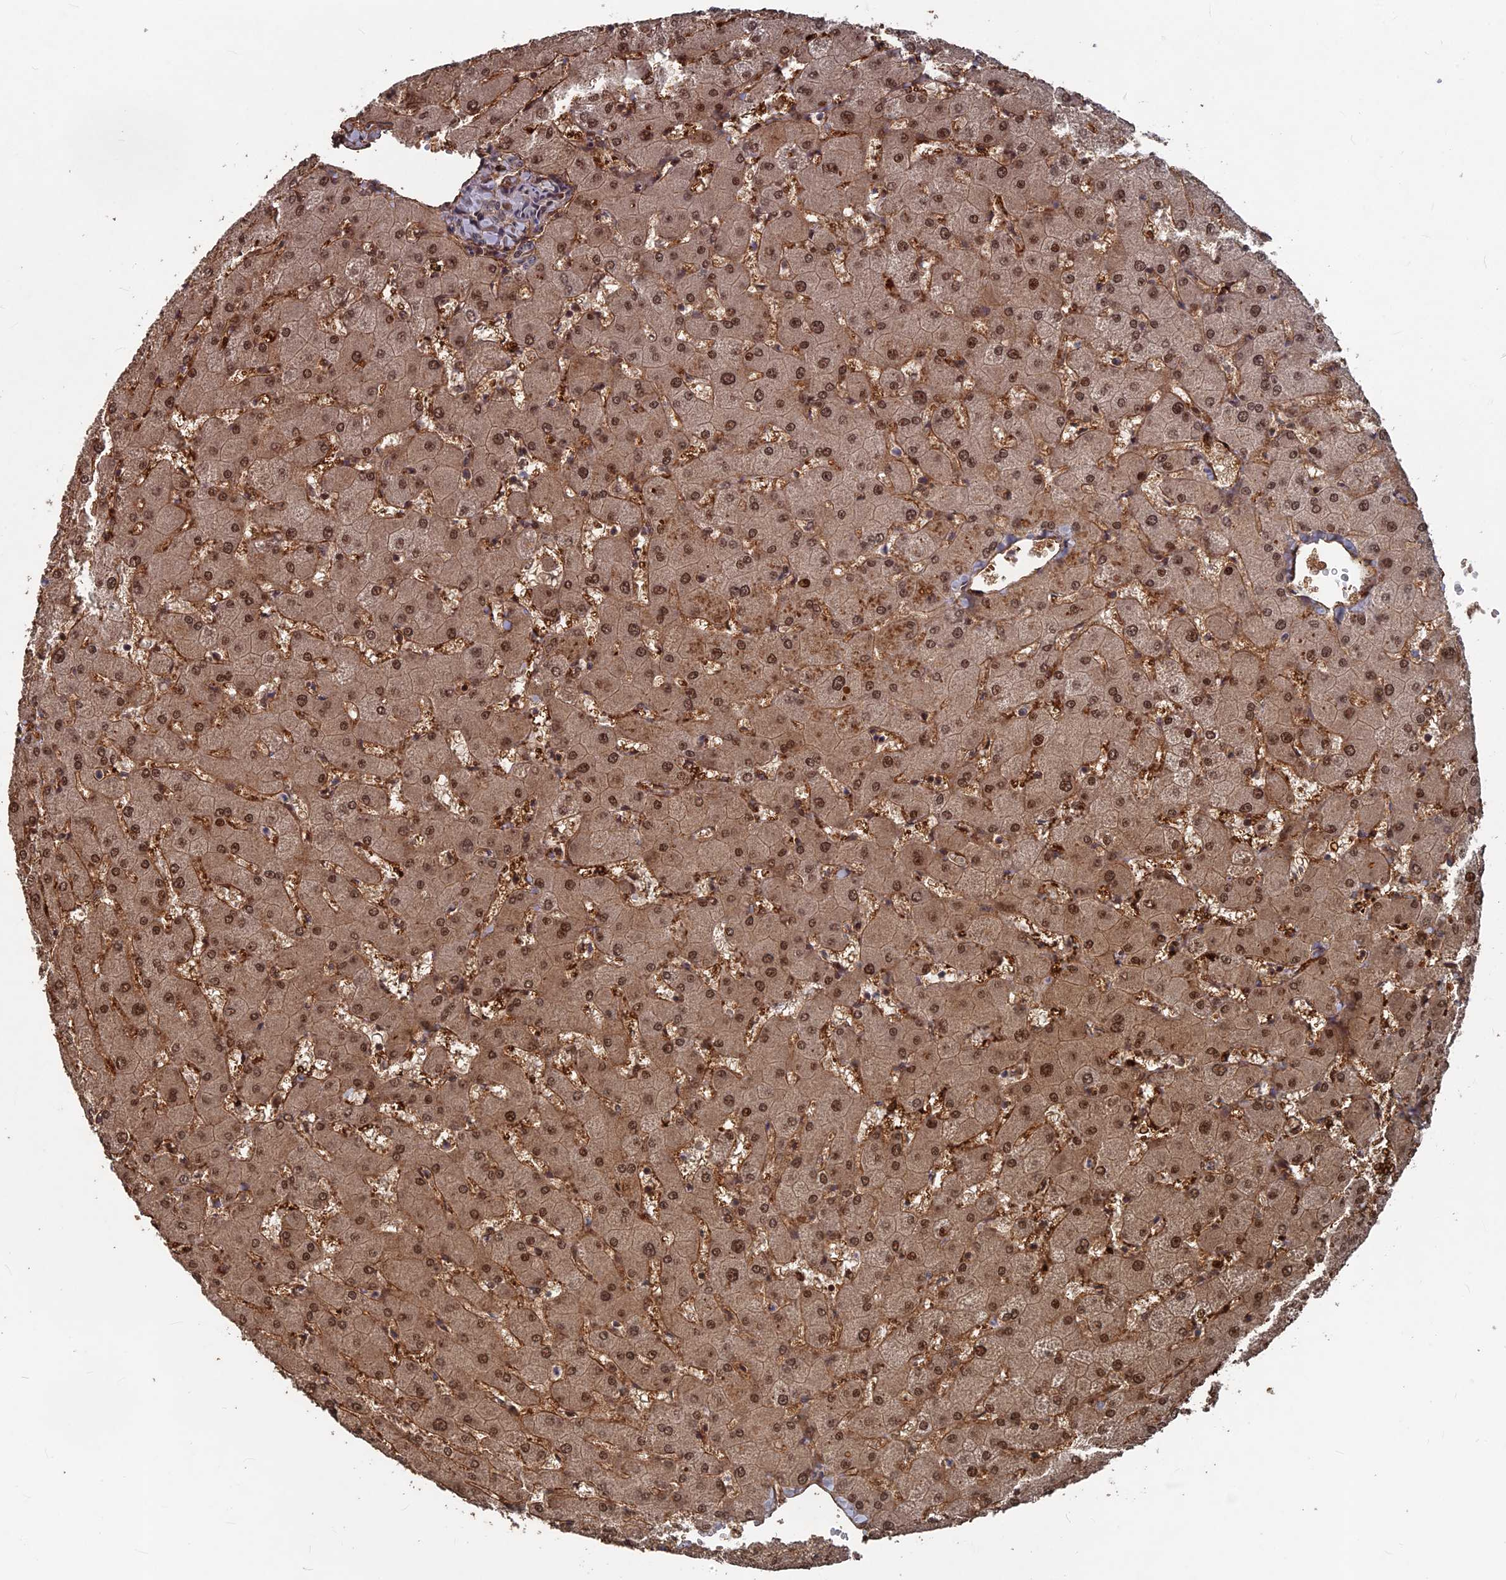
{"staining": {"intensity": "negative", "quantity": "none", "location": "none"}, "tissue": "liver", "cell_type": "Cholangiocytes", "image_type": "normal", "snomed": [{"axis": "morphology", "description": "Normal tissue, NOS"}, {"axis": "topography", "description": "Liver"}], "caption": "Immunohistochemistry image of unremarkable human liver stained for a protein (brown), which shows no staining in cholangiocytes. (DAB (3,3'-diaminobenzidine) immunohistochemistry (IHC), high magnification).", "gene": "SH3D21", "patient": {"sex": "female", "age": 63}}